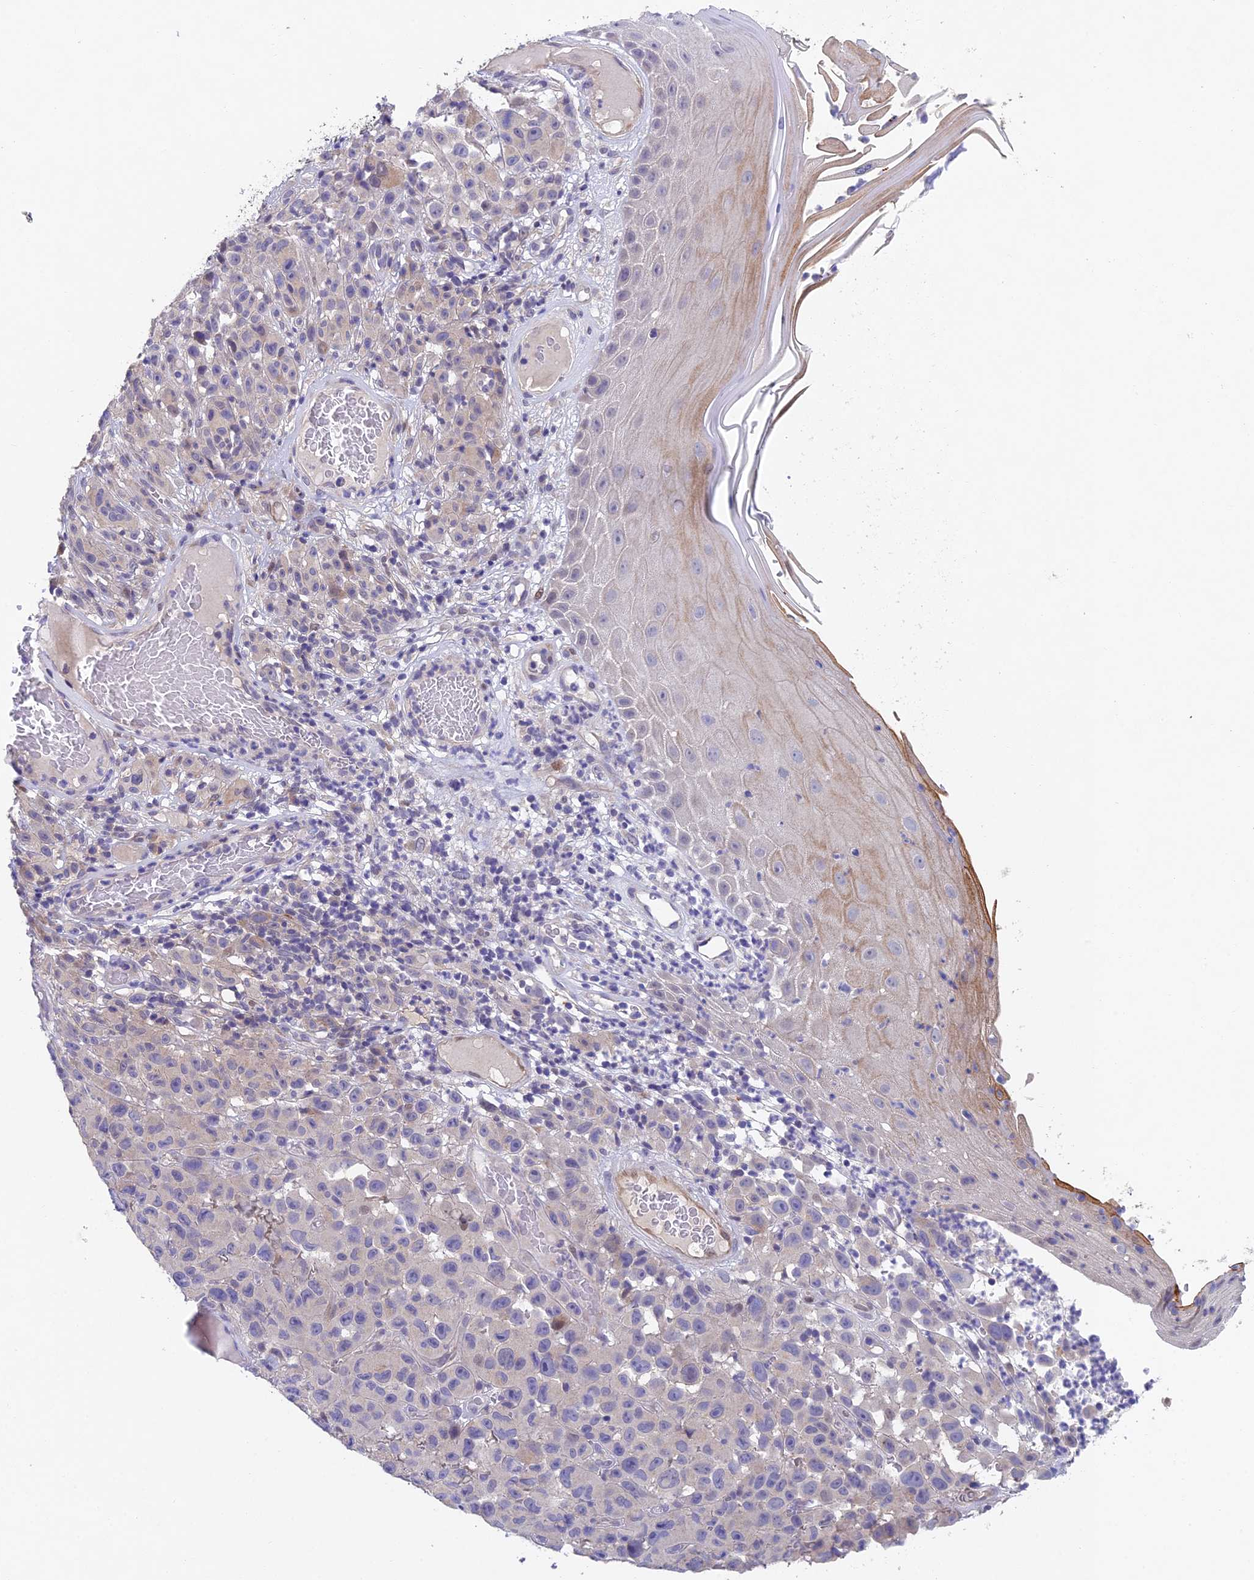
{"staining": {"intensity": "negative", "quantity": "none", "location": "none"}, "tissue": "melanoma", "cell_type": "Tumor cells", "image_type": "cancer", "snomed": [{"axis": "morphology", "description": "Malignant melanoma, NOS"}, {"axis": "topography", "description": "Skin"}], "caption": "This is a image of IHC staining of melanoma, which shows no positivity in tumor cells.", "gene": "NSMCE1", "patient": {"sex": "female", "age": 82}}